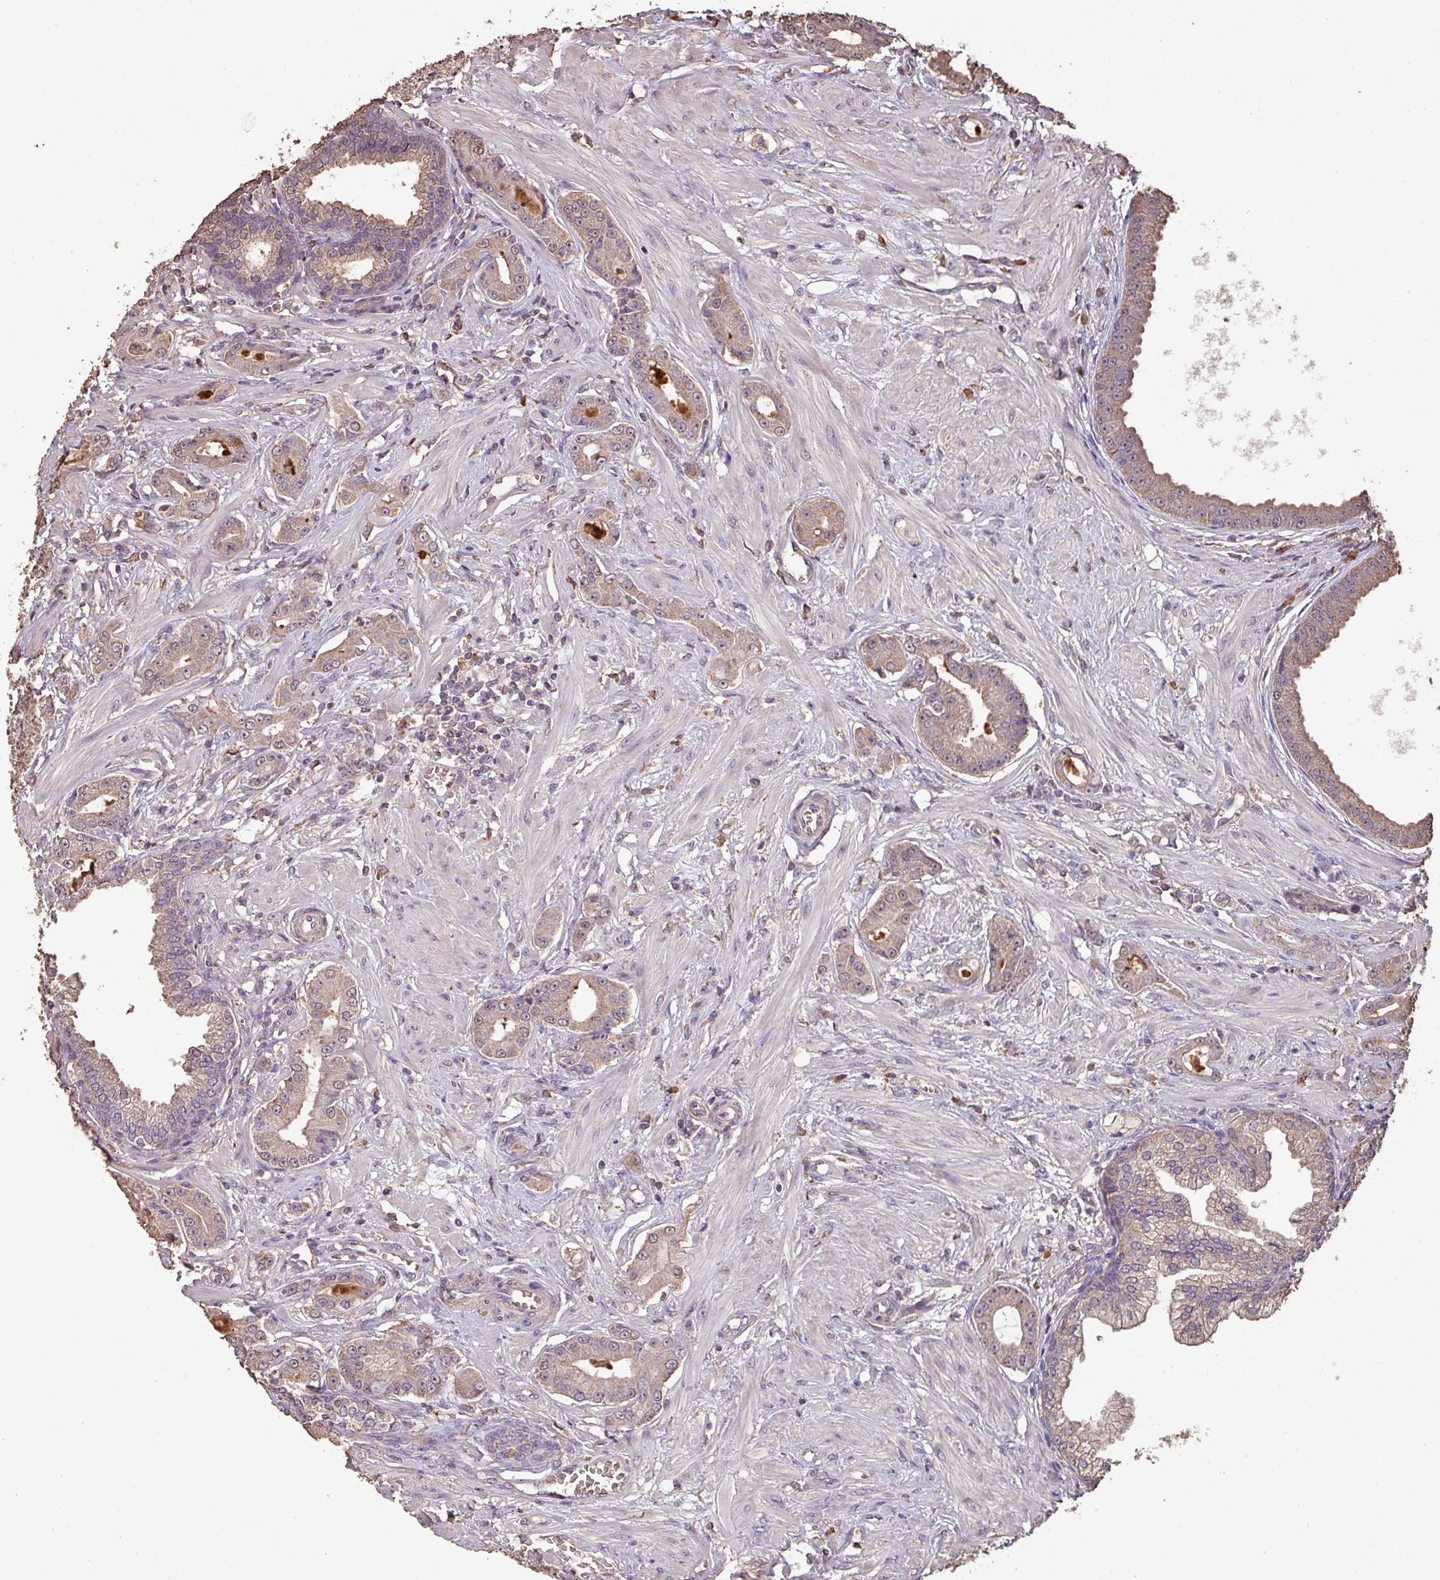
{"staining": {"intensity": "moderate", "quantity": "25%-75%", "location": "cytoplasmic/membranous"}, "tissue": "prostate cancer", "cell_type": "Tumor cells", "image_type": "cancer", "snomed": [{"axis": "morphology", "description": "Adenocarcinoma, Low grade"}, {"axis": "topography", "description": "Prostate"}], "caption": "Immunohistochemical staining of human prostate cancer (low-grade adenocarcinoma) reveals medium levels of moderate cytoplasmic/membranous staining in about 25%-75% of tumor cells. Immunohistochemistry stains the protein in brown and the nuclei are stained blue.", "gene": "CAMK2B", "patient": {"sex": "male", "age": 64}}